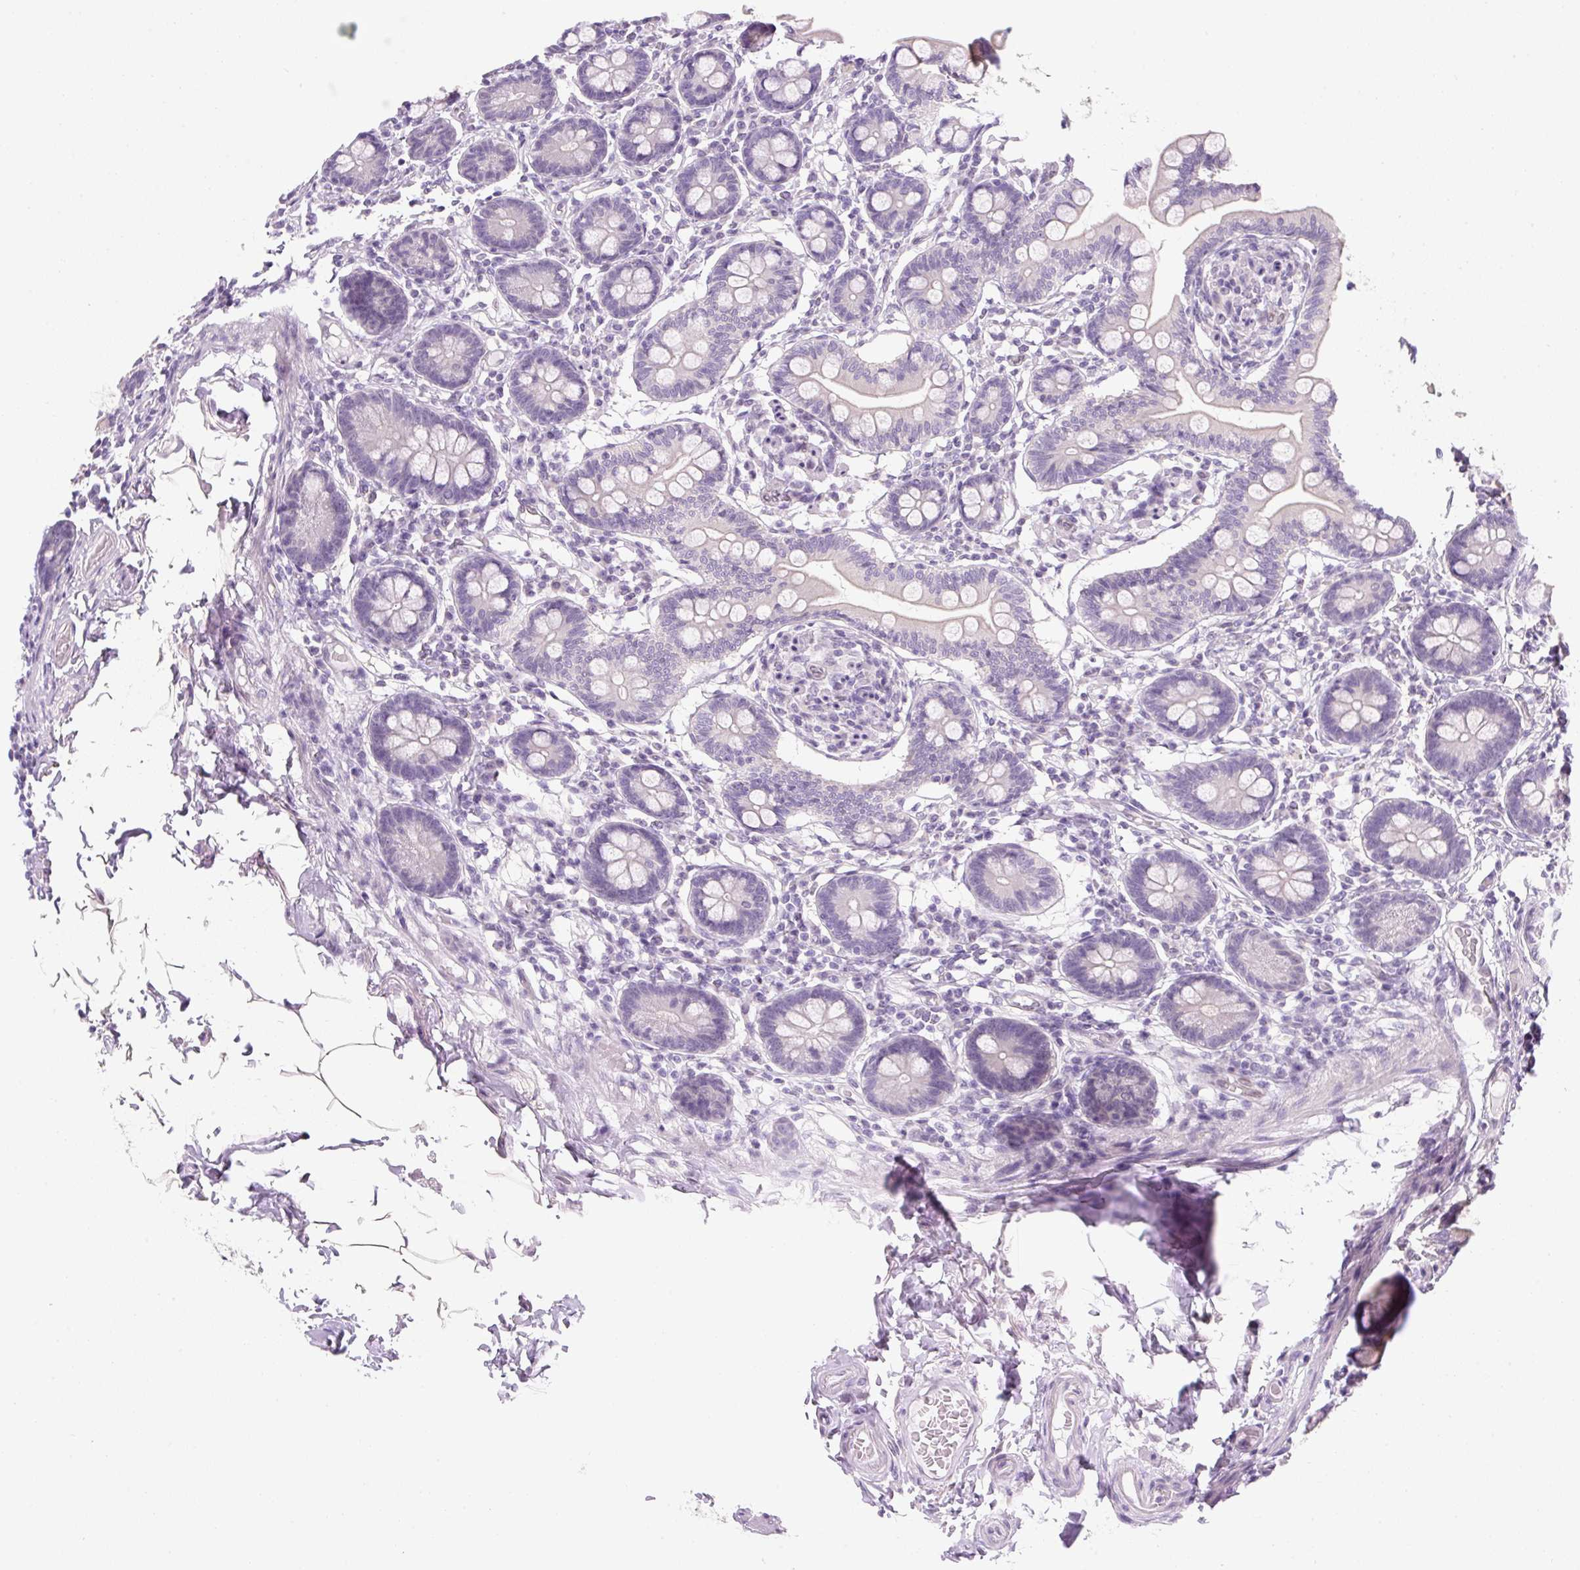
{"staining": {"intensity": "weak", "quantity": "<25%", "location": "cytoplasmic/membranous"}, "tissue": "small intestine", "cell_type": "Glandular cells", "image_type": "normal", "snomed": [{"axis": "morphology", "description": "Normal tissue, NOS"}, {"axis": "topography", "description": "Small intestine"}], "caption": "Glandular cells show no significant protein positivity in normal small intestine. (DAB (3,3'-diaminobenzidine) immunohistochemistry (IHC) with hematoxylin counter stain).", "gene": "SYNE3", "patient": {"sex": "female", "age": 64}}